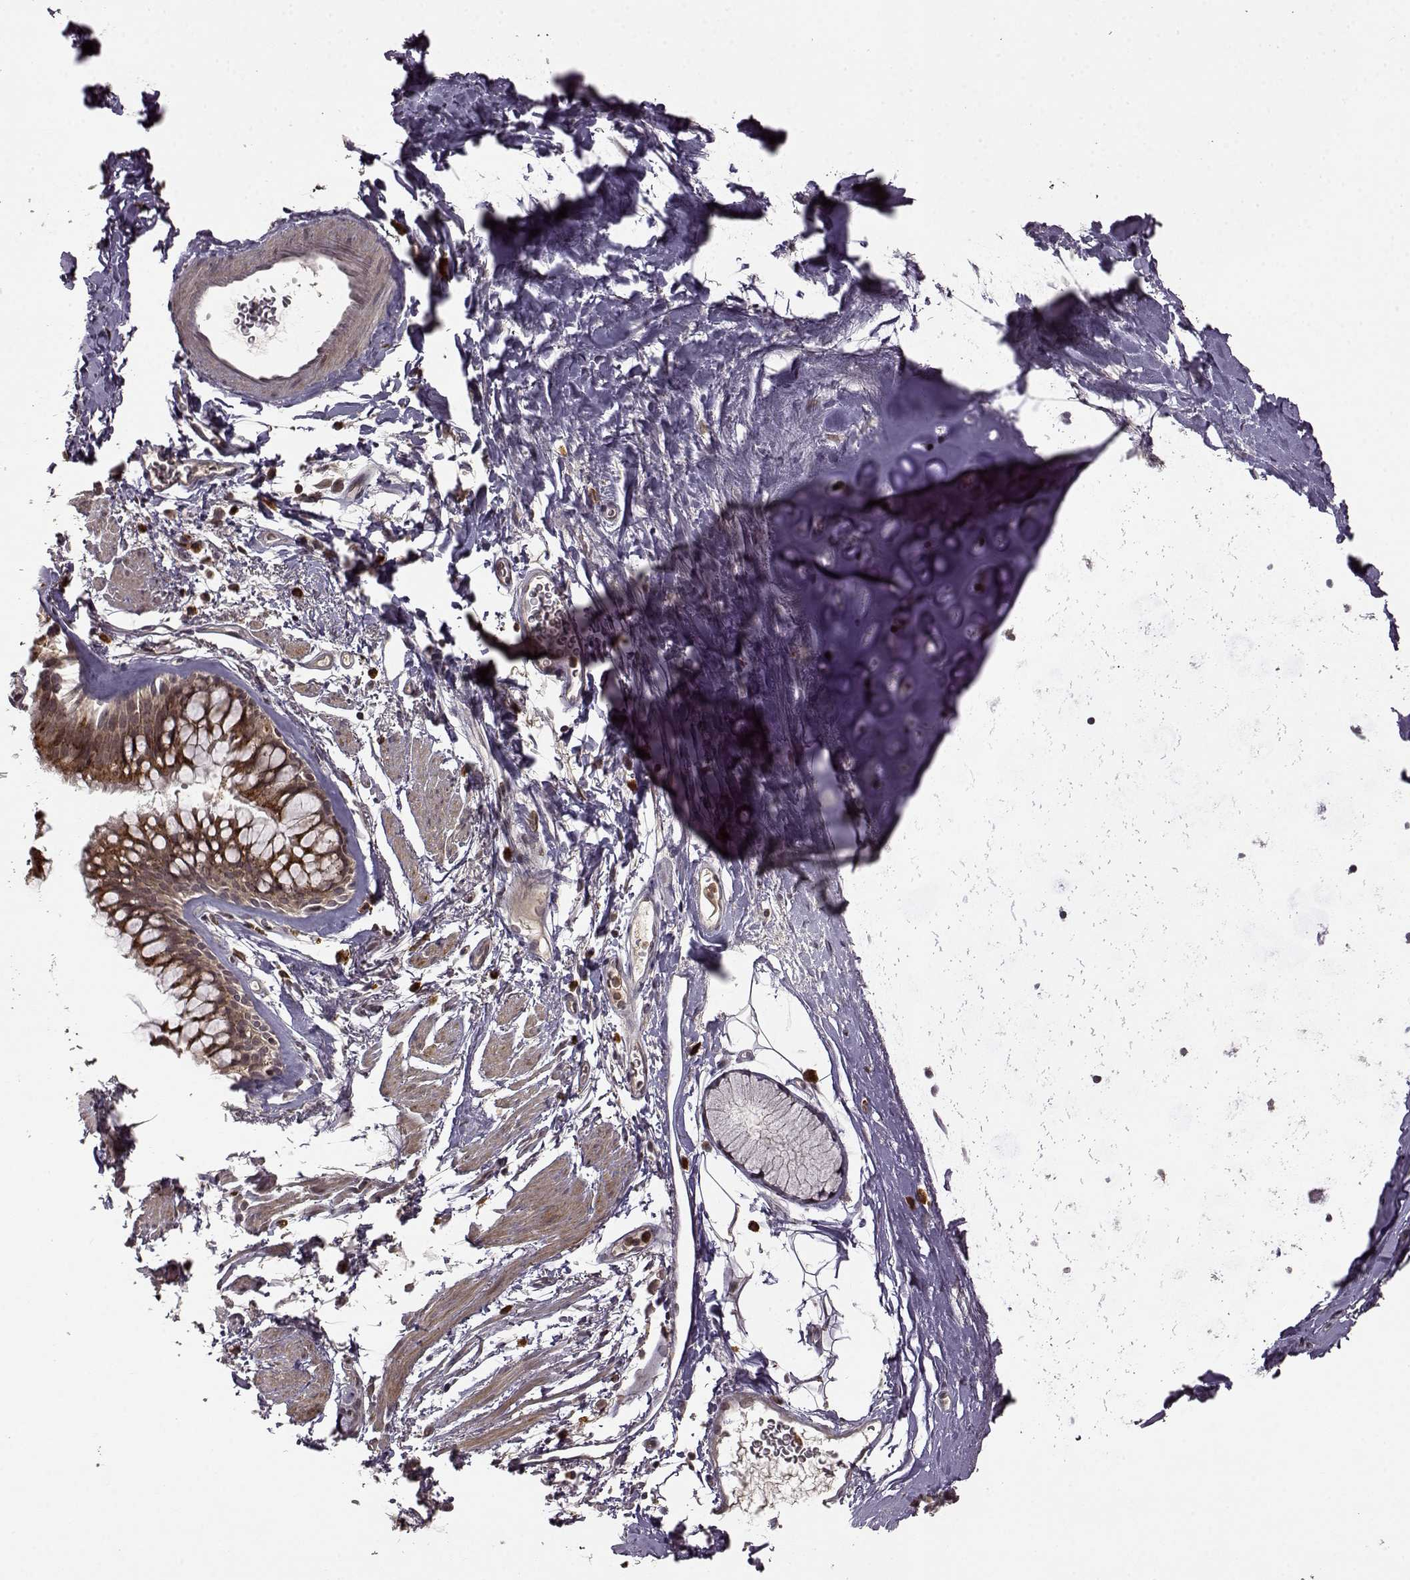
{"staining": {"intensity": "strong", "quantity": "25%-75%", "location": "cytoplasmic/membranous"}, "tissue": "bronchus", "cell_type": "Respiratory epithelial cells", "image_type": "normal", "snomed": [{"axis": "morphology", "description": "Normal tissue, NOS"}, {"axis": "topography", "description": "Lymph node"}, {"axis": "topography", "description": "Bronchus"}], "caption": "A brown stain labels strong cytoplasmic/membranous positivity of a protein in respiratory epithelial cells of unremarkable human bronchus. The staining is performed using DAB (3,3'-diaminobenzidine) brown chromogen to label protein expression. The nuclei are counter-stained blue using hematoxylin.", "gene": "TRMU", "patient": {"sex": "female", "age": 70}}